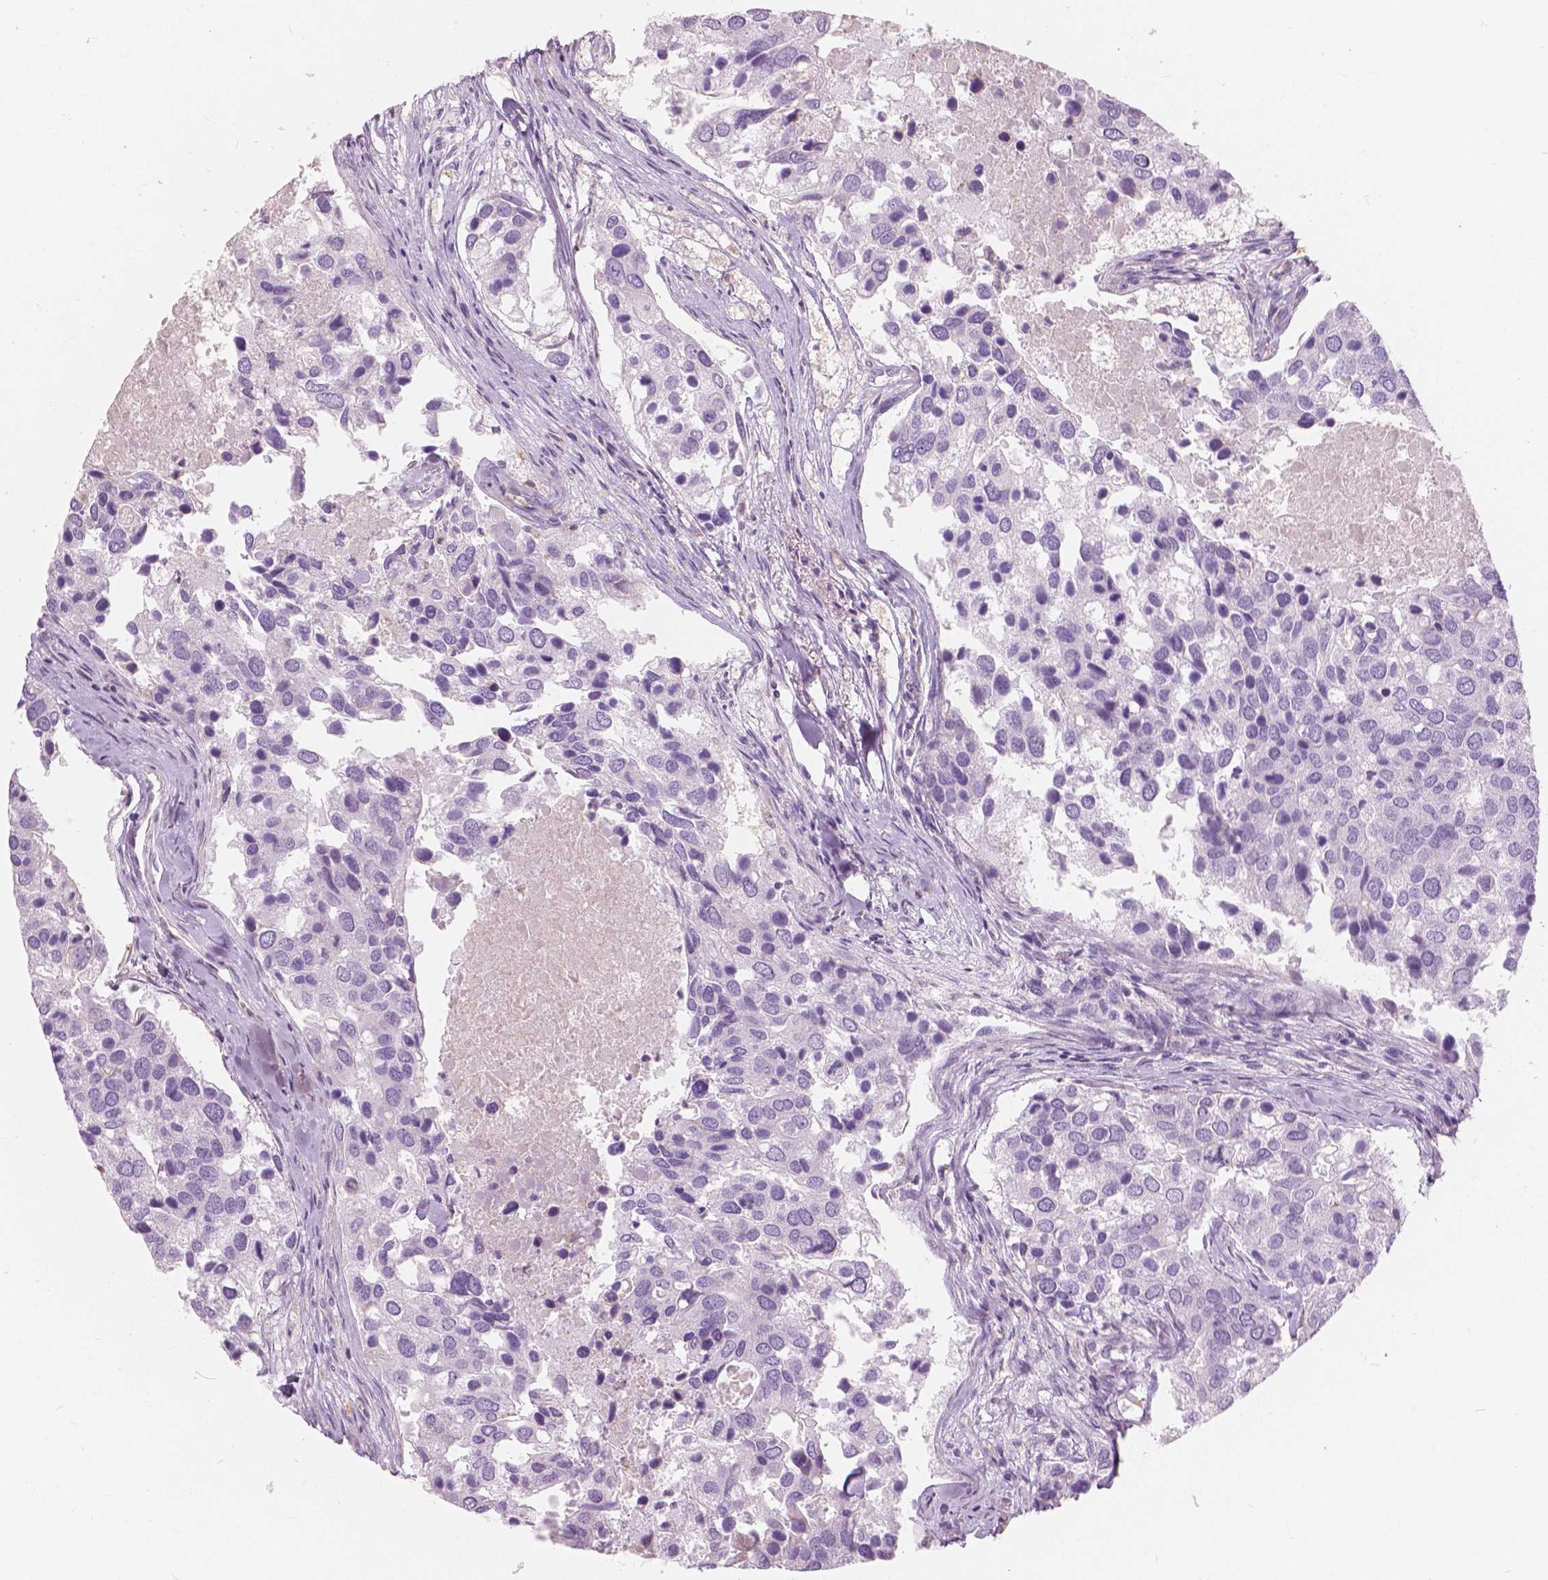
{"staining": {"intensity": "negative", "quantity": "none", "location": "none"}, "tissue": "breast cancer", "cell_type": "Tumor cells", "image_type": "cancer", "snomed": [{"axis": "morphology", "description": "Duct carcinoma"}, {"axis": "topography", "description": "Breast"}], "caption": "Breast invasive ductal carcinoma was stained to show a protein in brown. There is no significant staining in tumor cells.", "gene": "CXCR2", "patient": {"sex": "female", "age": 83}}